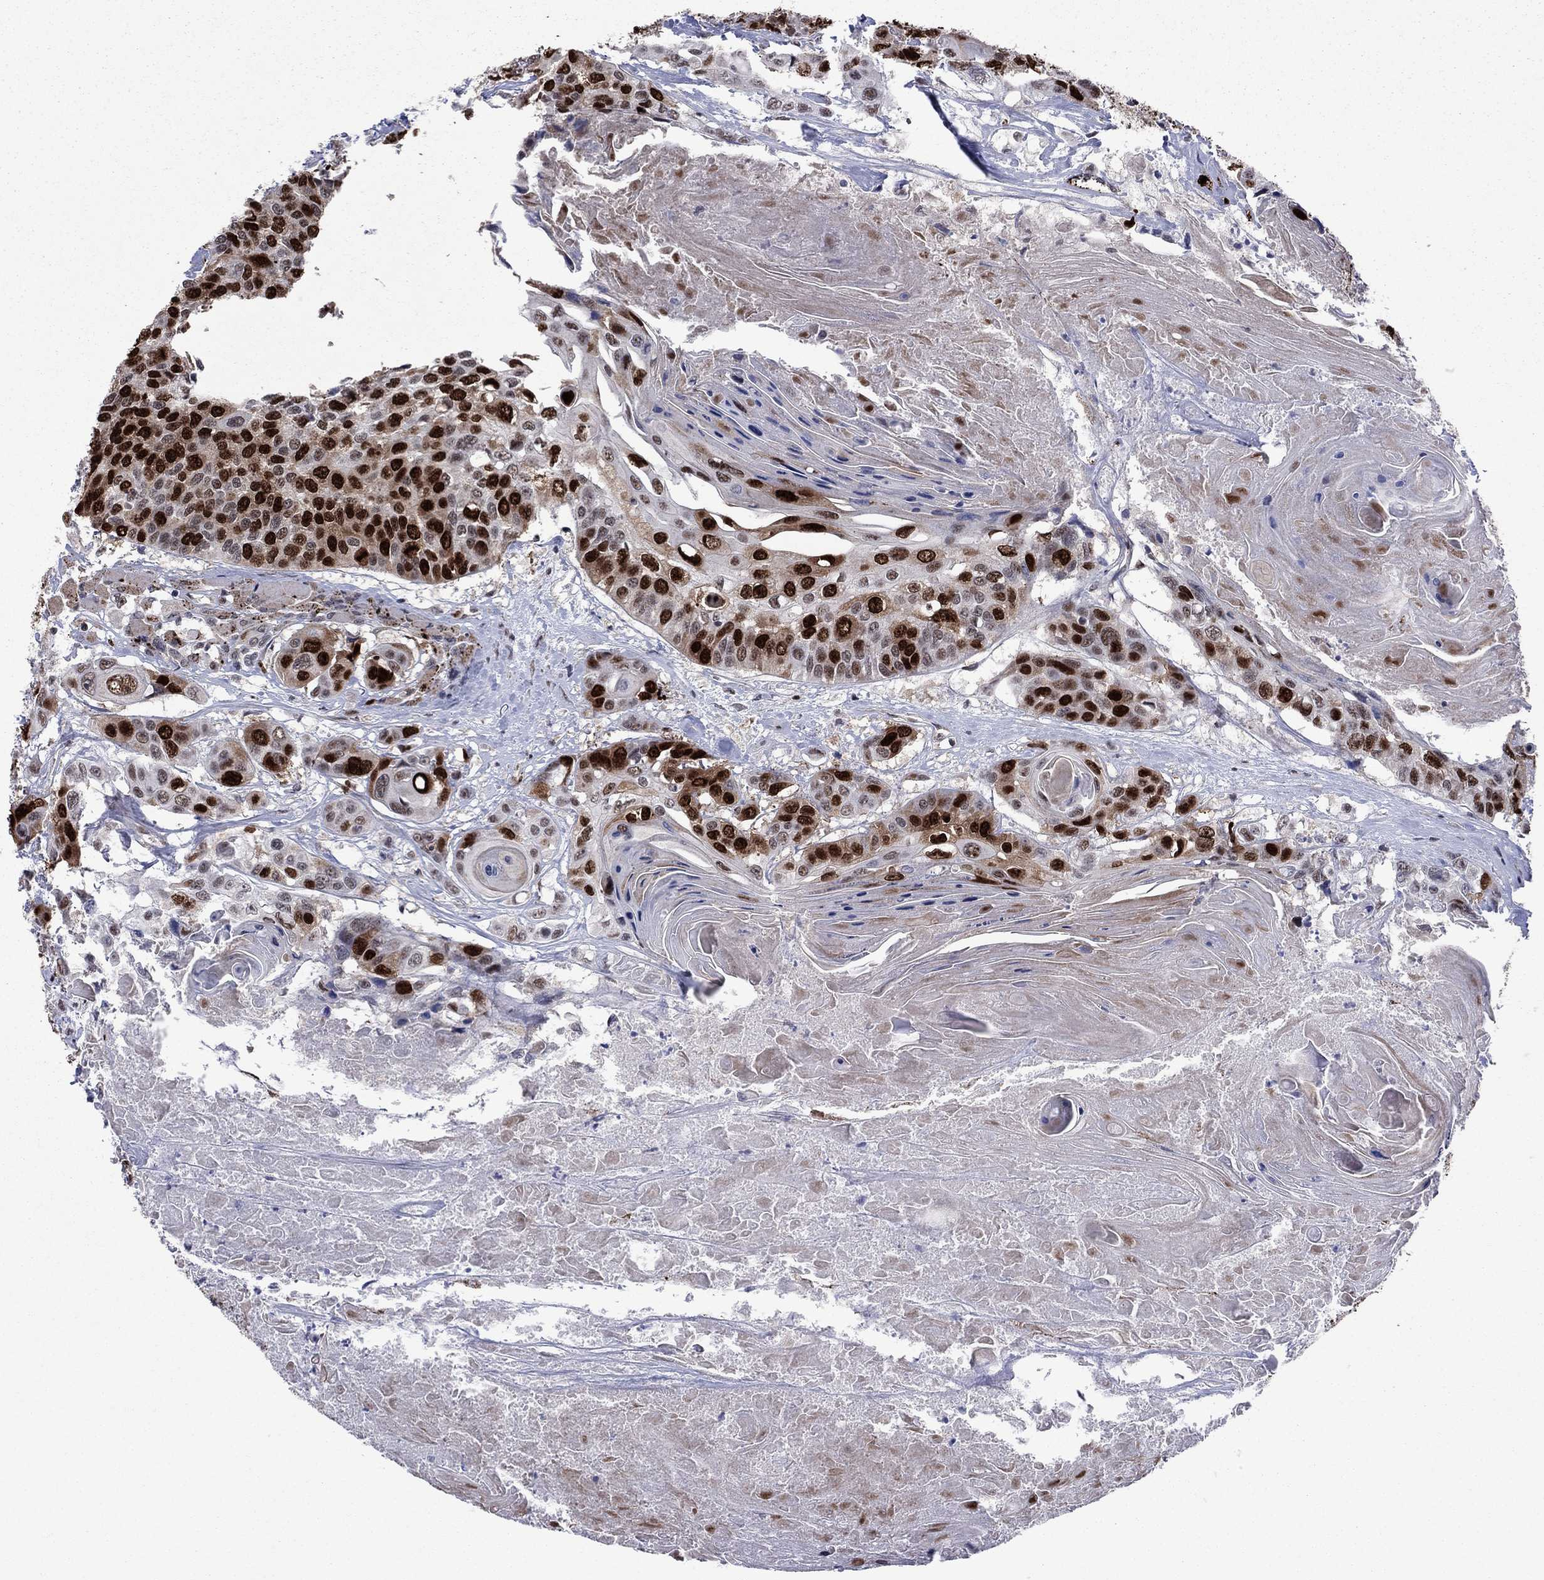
{"staining": {"intensity": "strong", "quantity": ">75%", "location": "nuclear"}, "tissue": "head and neck cancer", "cell_type": "Tumor cells", "image_type": "cancer", "snomed": [{"axis": "morphology", "description": "Squamous cell carcinoma, NOS"}, {"axis": "topography", "description": "Oral tissue"}, {"axis": "topography", "description": "Head-Neck"}], "caption": "Immunohistochemistry (IHC) of head and neck cancer displays high levels of strong nuclear positivity in approximately >75% of tumor cells. (Brightfield microscopy of DAB IHC at high magnification).", "gene": "CDCA5", "patient": {"sex": "male", "age": 56}}